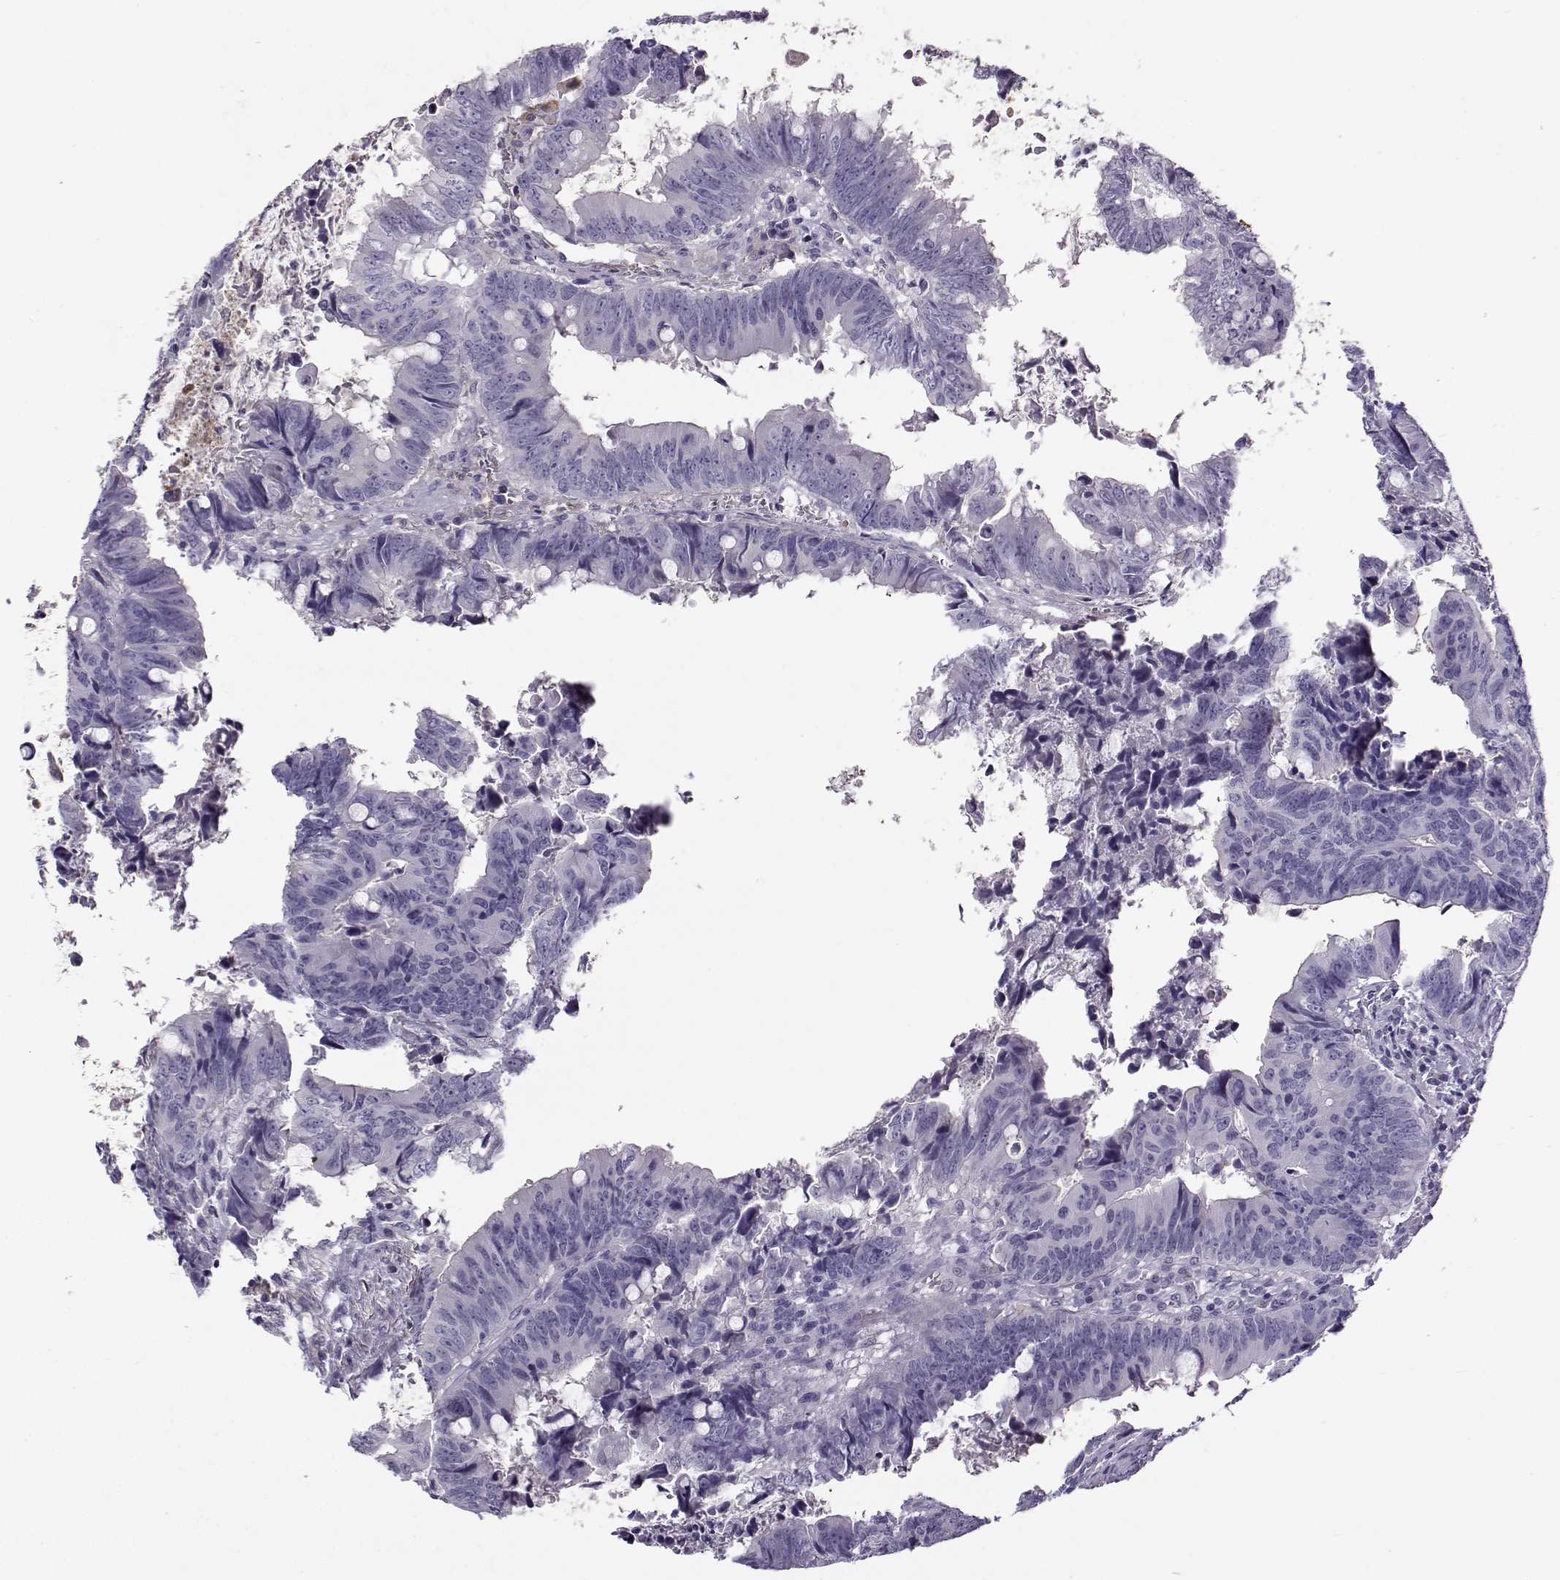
{"staining": {"intensity": "negative", "quantity": "none", "location": "none"}, "tissue": "colorectal cancer", "cell_type": "Tumor cells", "image_type": "cancer", "snomed": [{"axis": "morphology", "description": "Adenocarcinoma, NOS"}, {"axis": "topography", "description": "Colon"}], "caption": "This is a photomicrograph of immunohistochemistry staining of colorectal cancer (adenocarcinoma), which shows no expression in tumor cells.", "gene": "UCP3", "patient": {"sex": "female", "age": 82}}